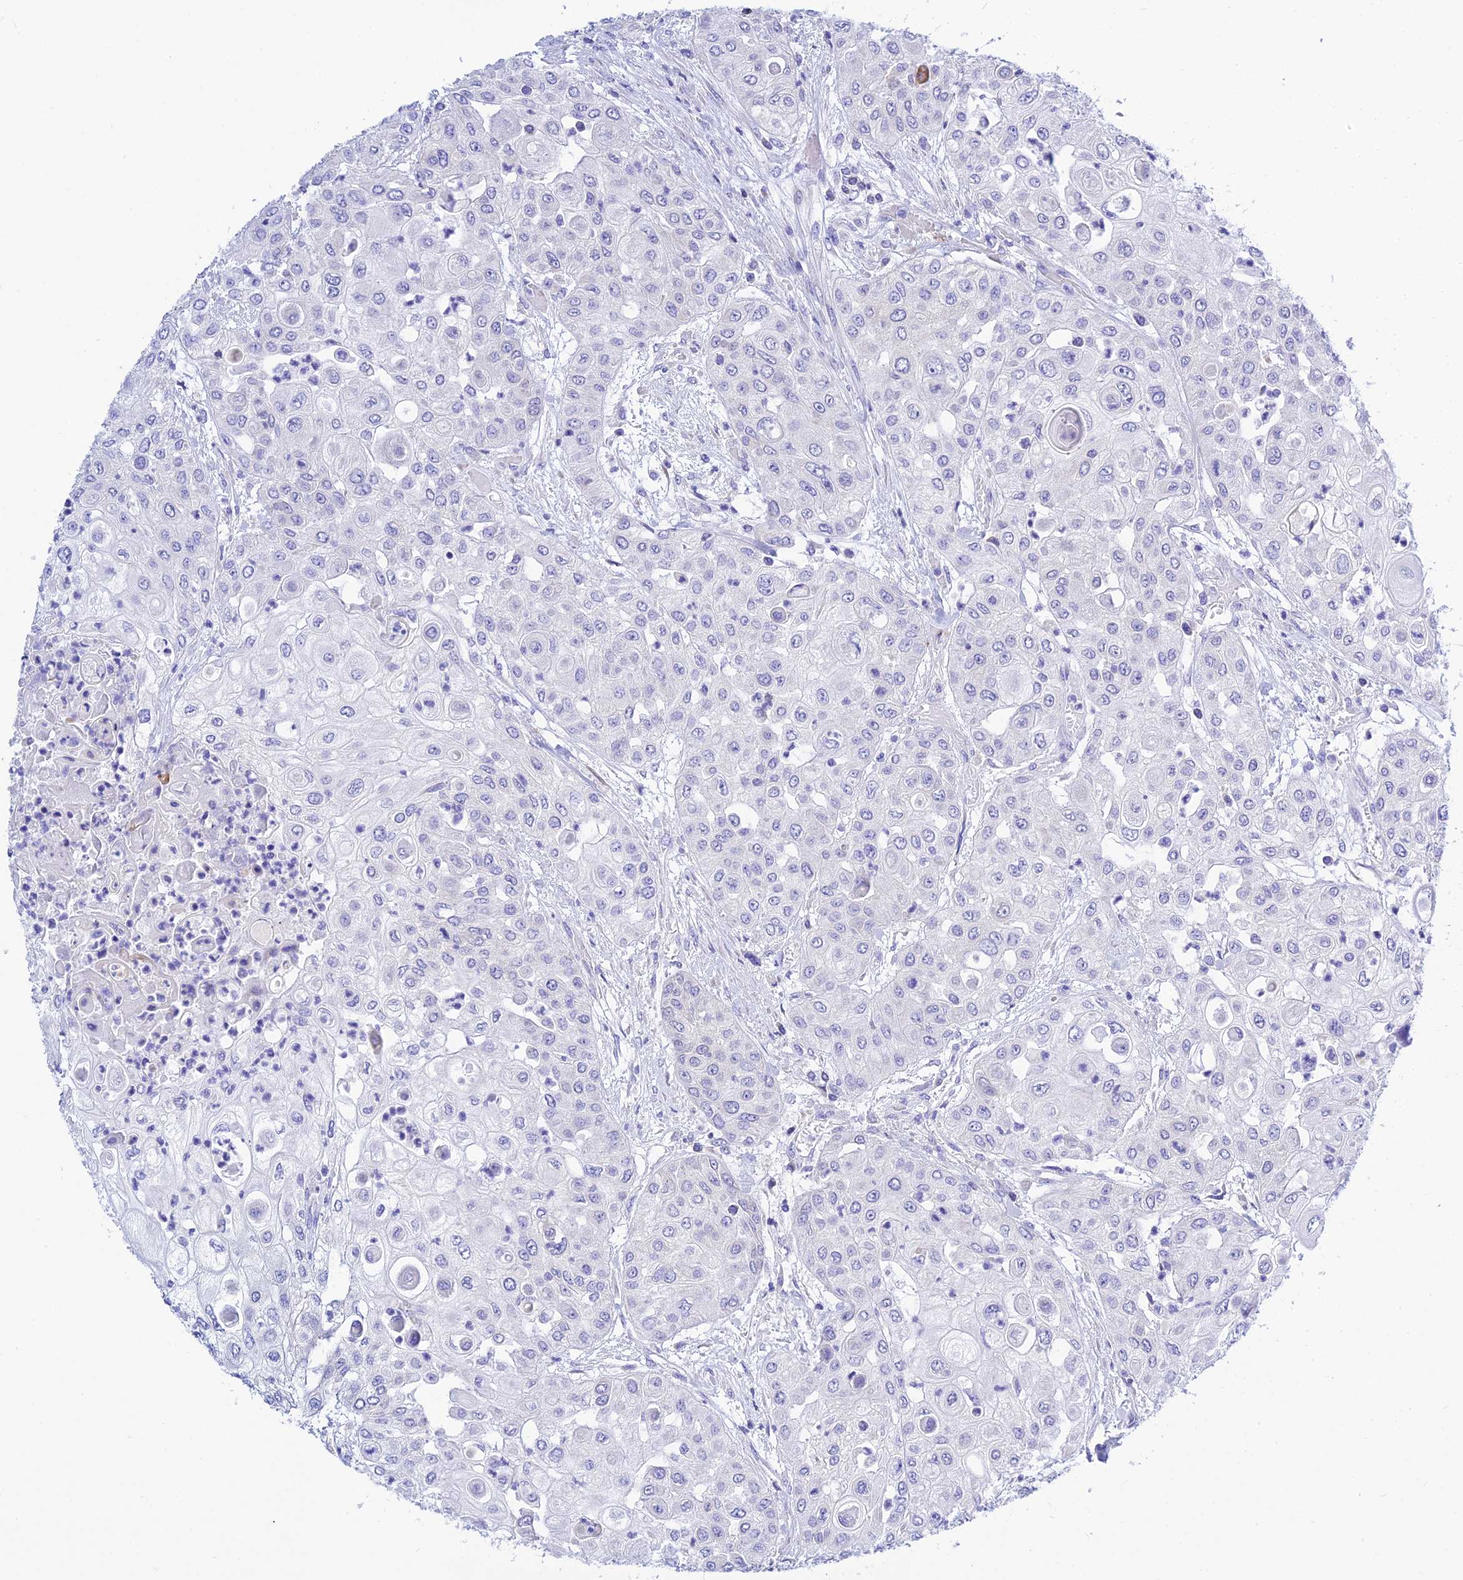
{"staining": {"intensity": "negative", "quantity": "none", "location": "none"}, "tissue": "urothelial cancer", "cell_type": "Tumor cells", "image_type": "cancer", "snomed": [{"axis": "morphology", "description": "Urothelial carcinoma, High grade"}, {"axis": "topography", "description": "Urinary bladder"}], "caption": "Immunohistochemical staining of human urothelial cancer reveals no significant staining in tumor cells.", "gene": "CNOT6", "patient": {"sex": "female", "age": 79}}